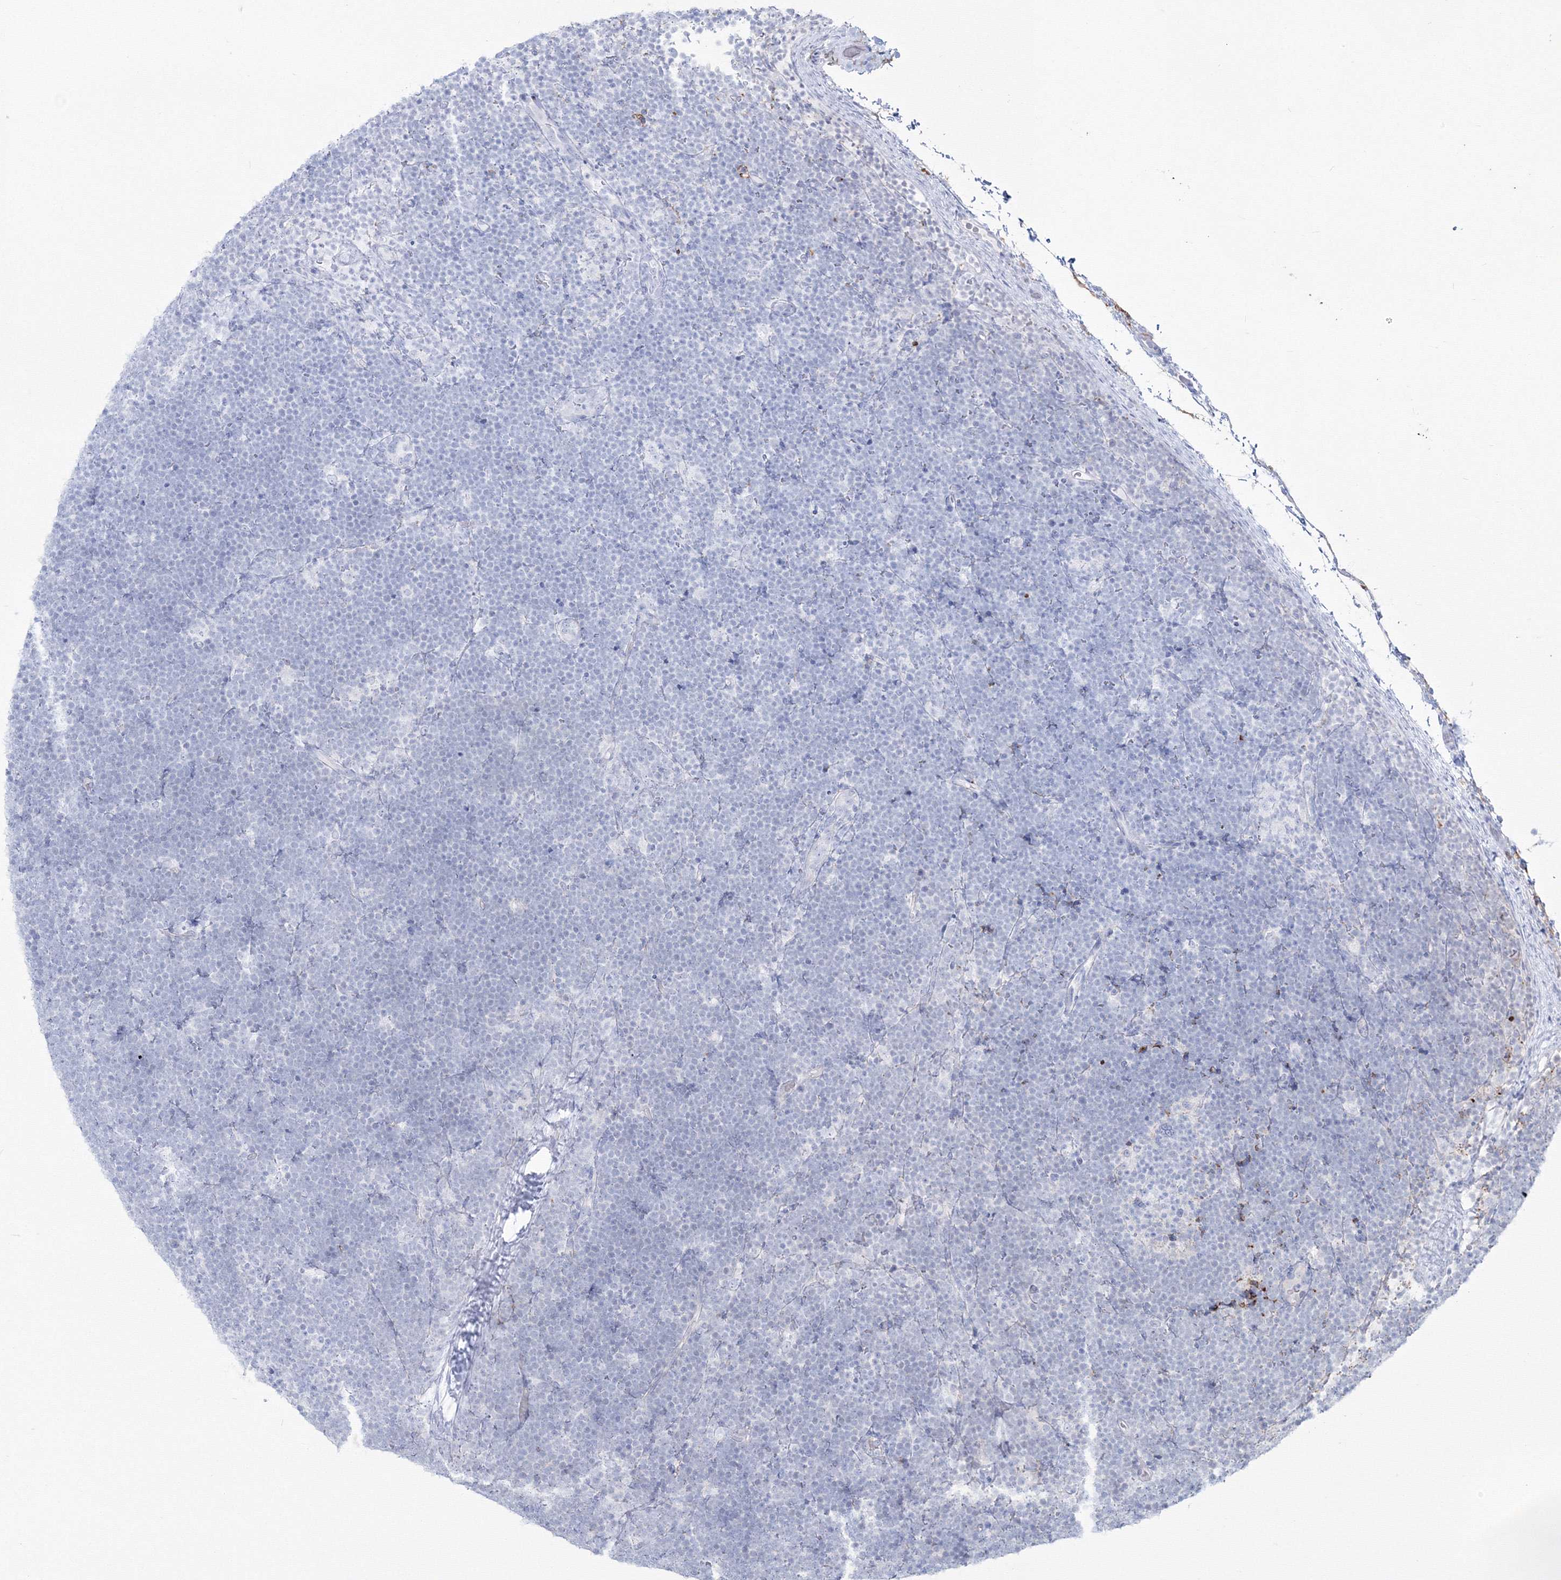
{"staining": {"intensity": "negative", "quantity": "none", "location": "none"}, "tissue": "lymphoma", "cell_type": "Tumor cells", "image_type": "cancer", "snomed": [{"axis": "morphology", "description": "Malignant lymphoma, non-Hodgkin's type, High grade"}, {"axis": "topography", "description": "Lymph node"}], "caption": "An image of human high-grade malignant lymphoma, non-Hodgkin's type is negative for staining in tumor cells. (DAB (3,3'-diaminobenzidine) immunohistochemistry visualized using brightfield microscopy, high magnification).", "gene": "HYAL2", "patient": {"sex": "male", "age": 13}}